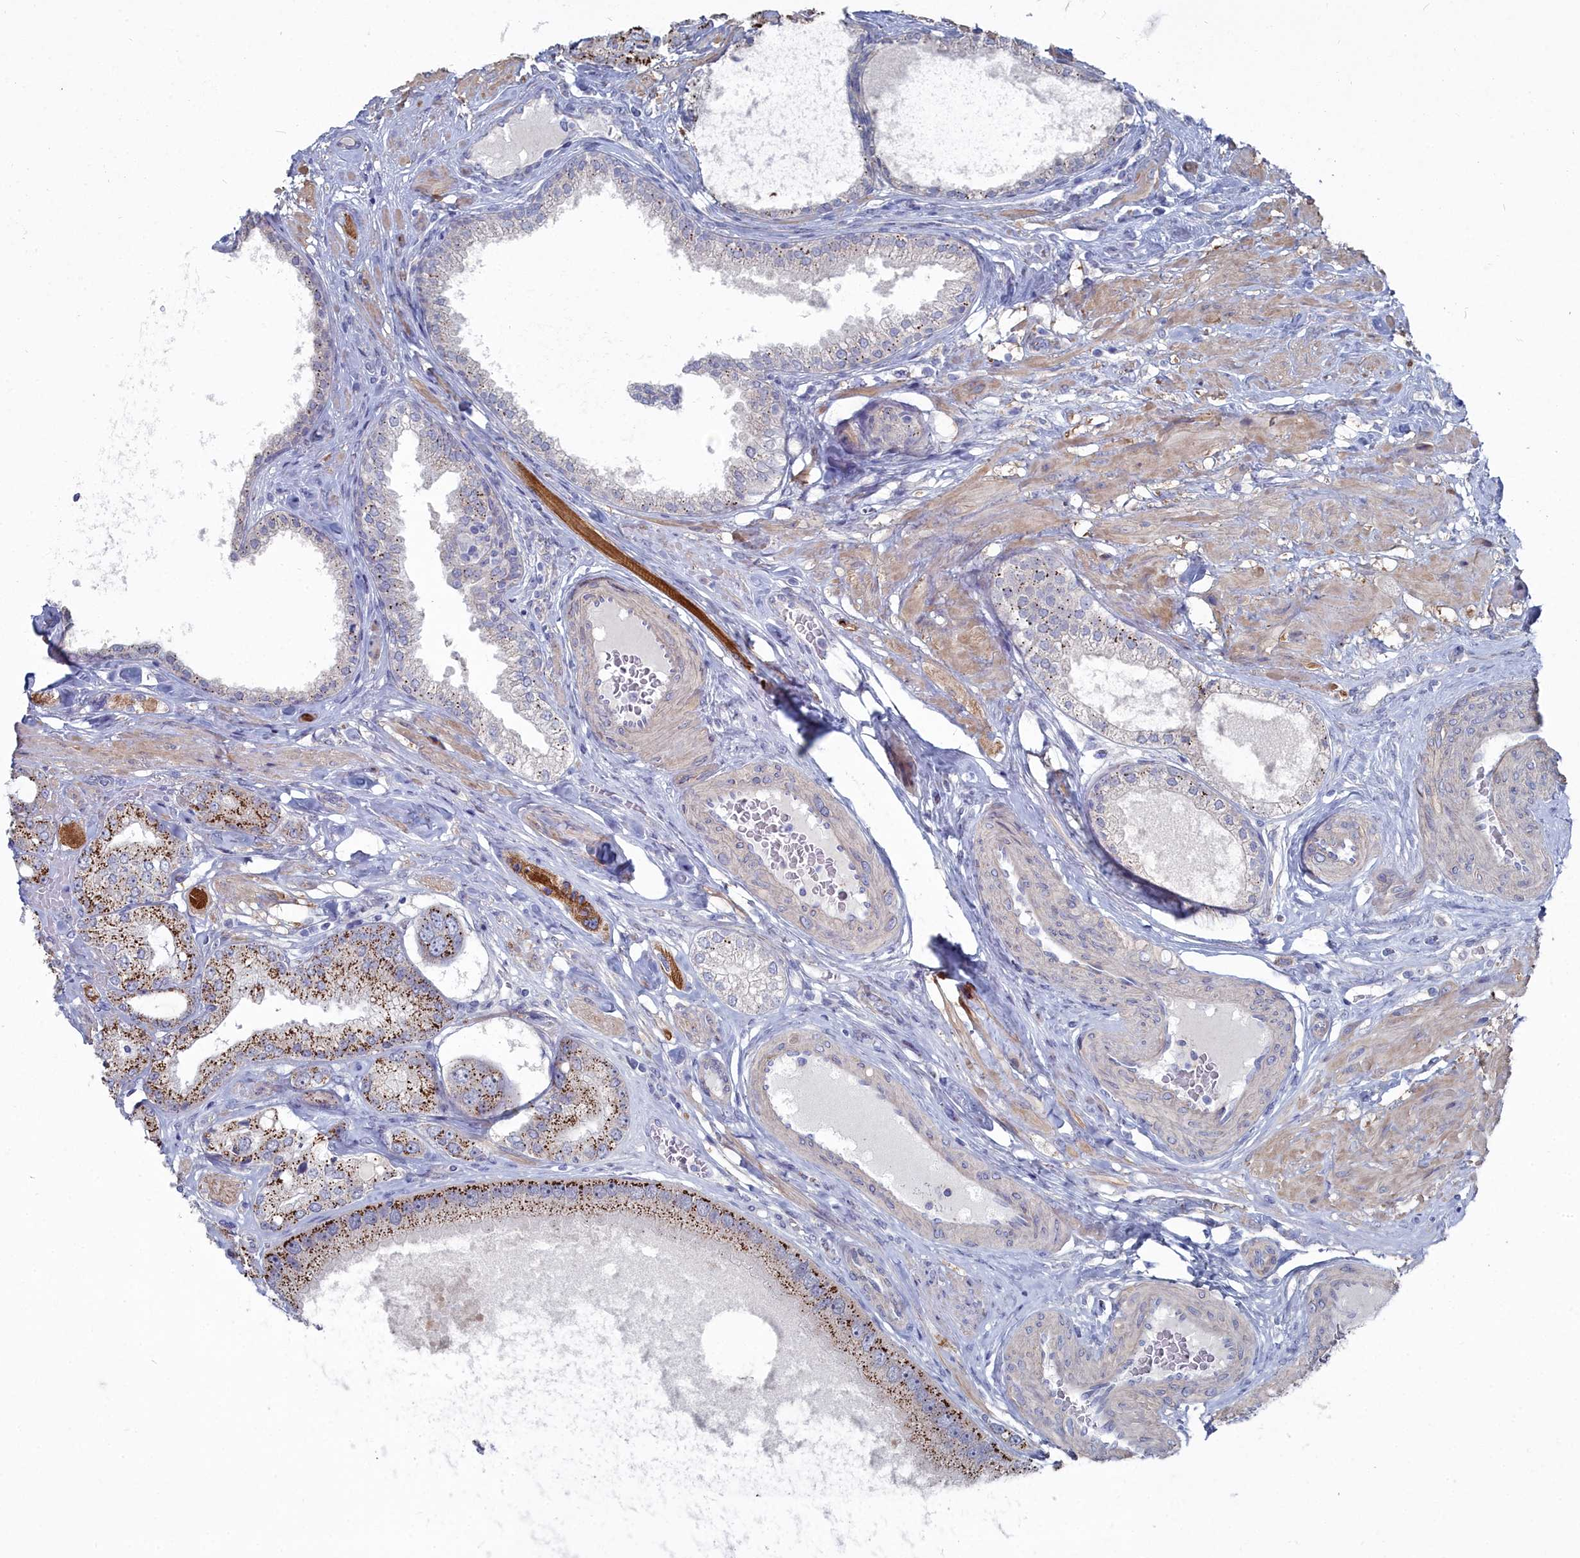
{"staining": {"intensity": "moderate", "quantity": ">75%", "location": "cytoplasmic/membranous"}, "tissue": "prostate cancer", "cell_type": "Tumor cells", "image_type": "cancer", "snomed": [{"axis": "morphology", "description": "Adenocarcinoma, High grade"}, {"axis": "topography", "description": "Prostate"}], "caption": "A brown stain shows moderate cytoplasmic/membranous staining of a protein in prostate cancer tumor cells. Nuclei are stained in blue.", "gene": "SHISAL2A", "patient": {"sex": "male", "age": 71}}